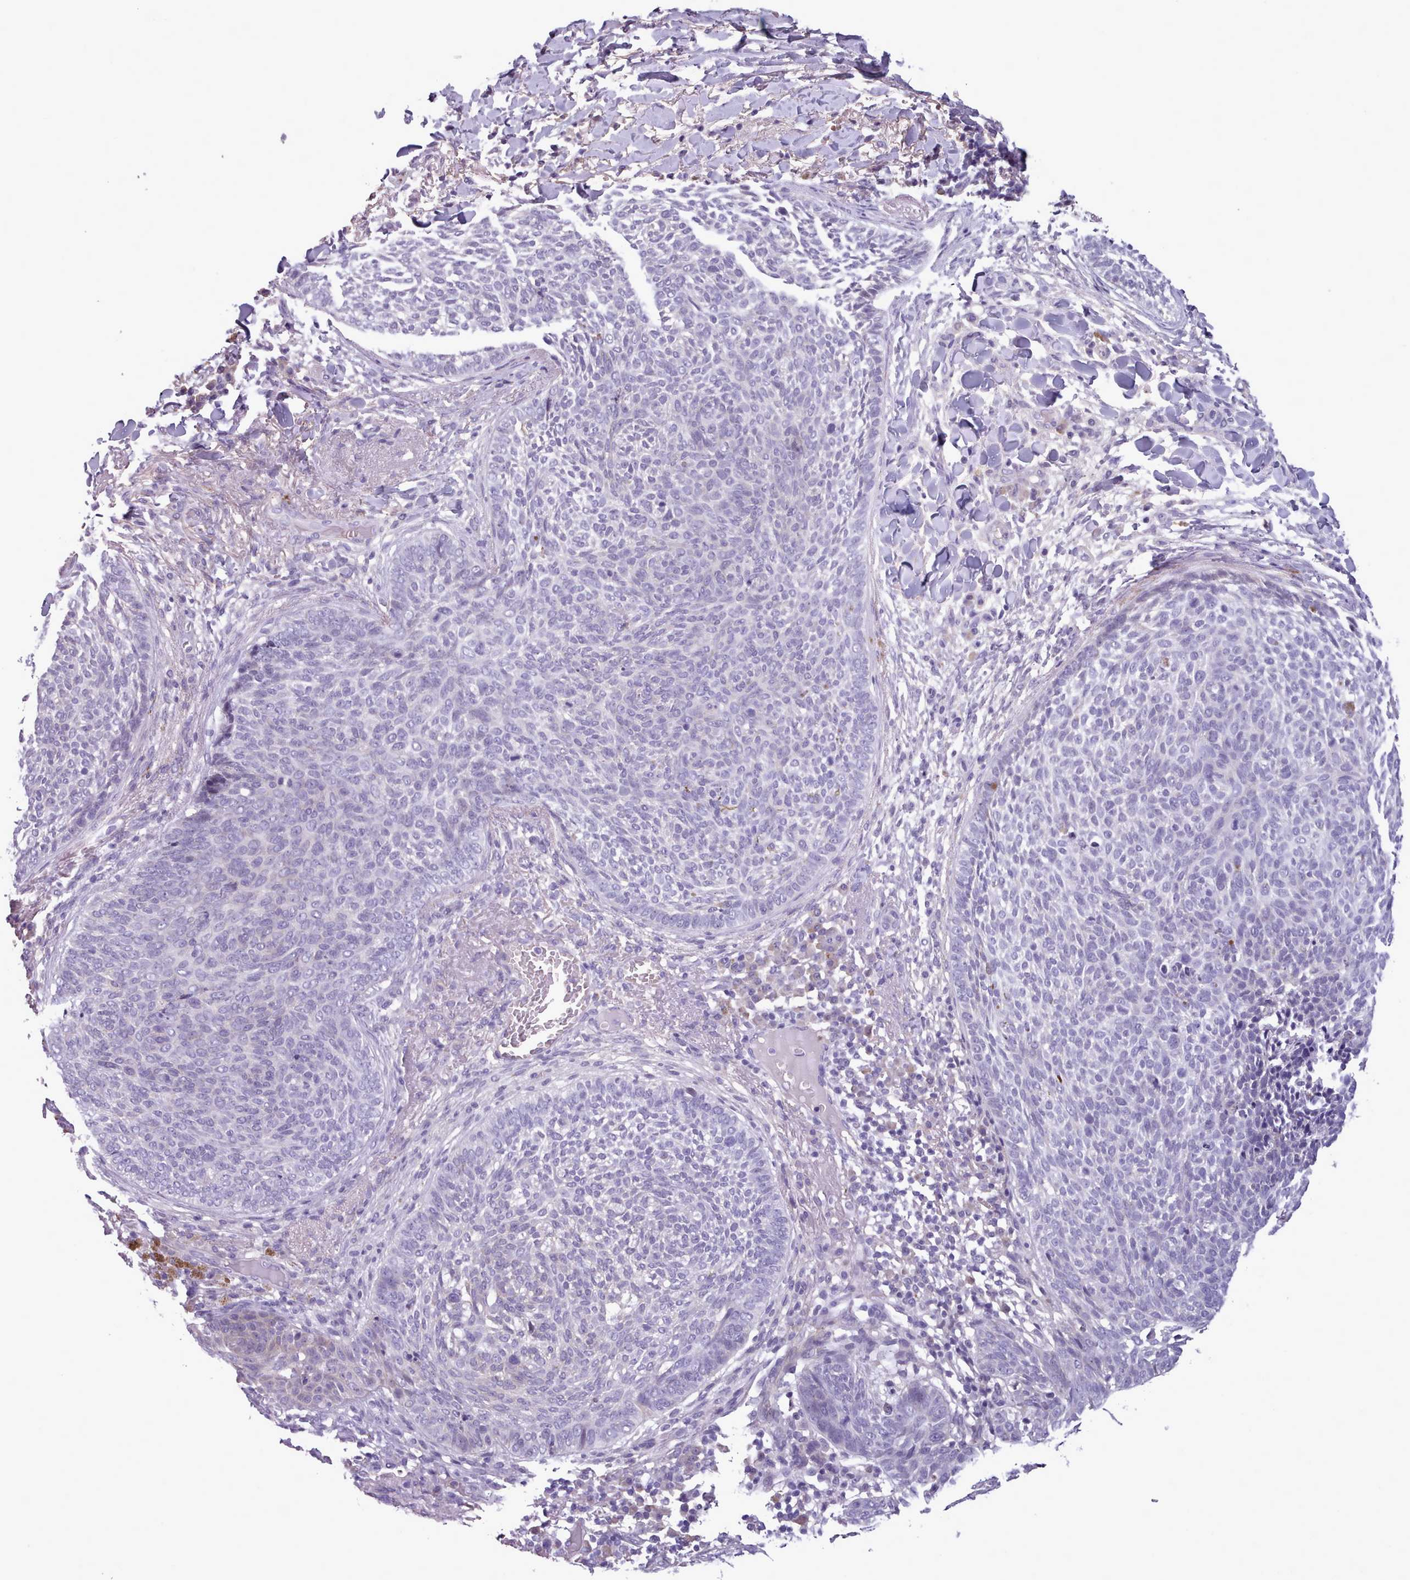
{"staining": {"intensity": "negative", "quantity": "none", "location": "none"}, "tissue": "skin cancer", "cell_type": "Tumor cells", "image_type": "cancer", "snomed": [{"axis": "morphology", "description": "Basal cell carcinoma"}, {"axis": "topography", "description": "Skin"}], "caption": "Immunohistochemistry (IHC) image of neoplastic tissue: skin cancer stained with DAB displays no significant protein expression in tumor cells.", "gene": "KCTD16", "patient": {"sex": "male", "age": 85}}